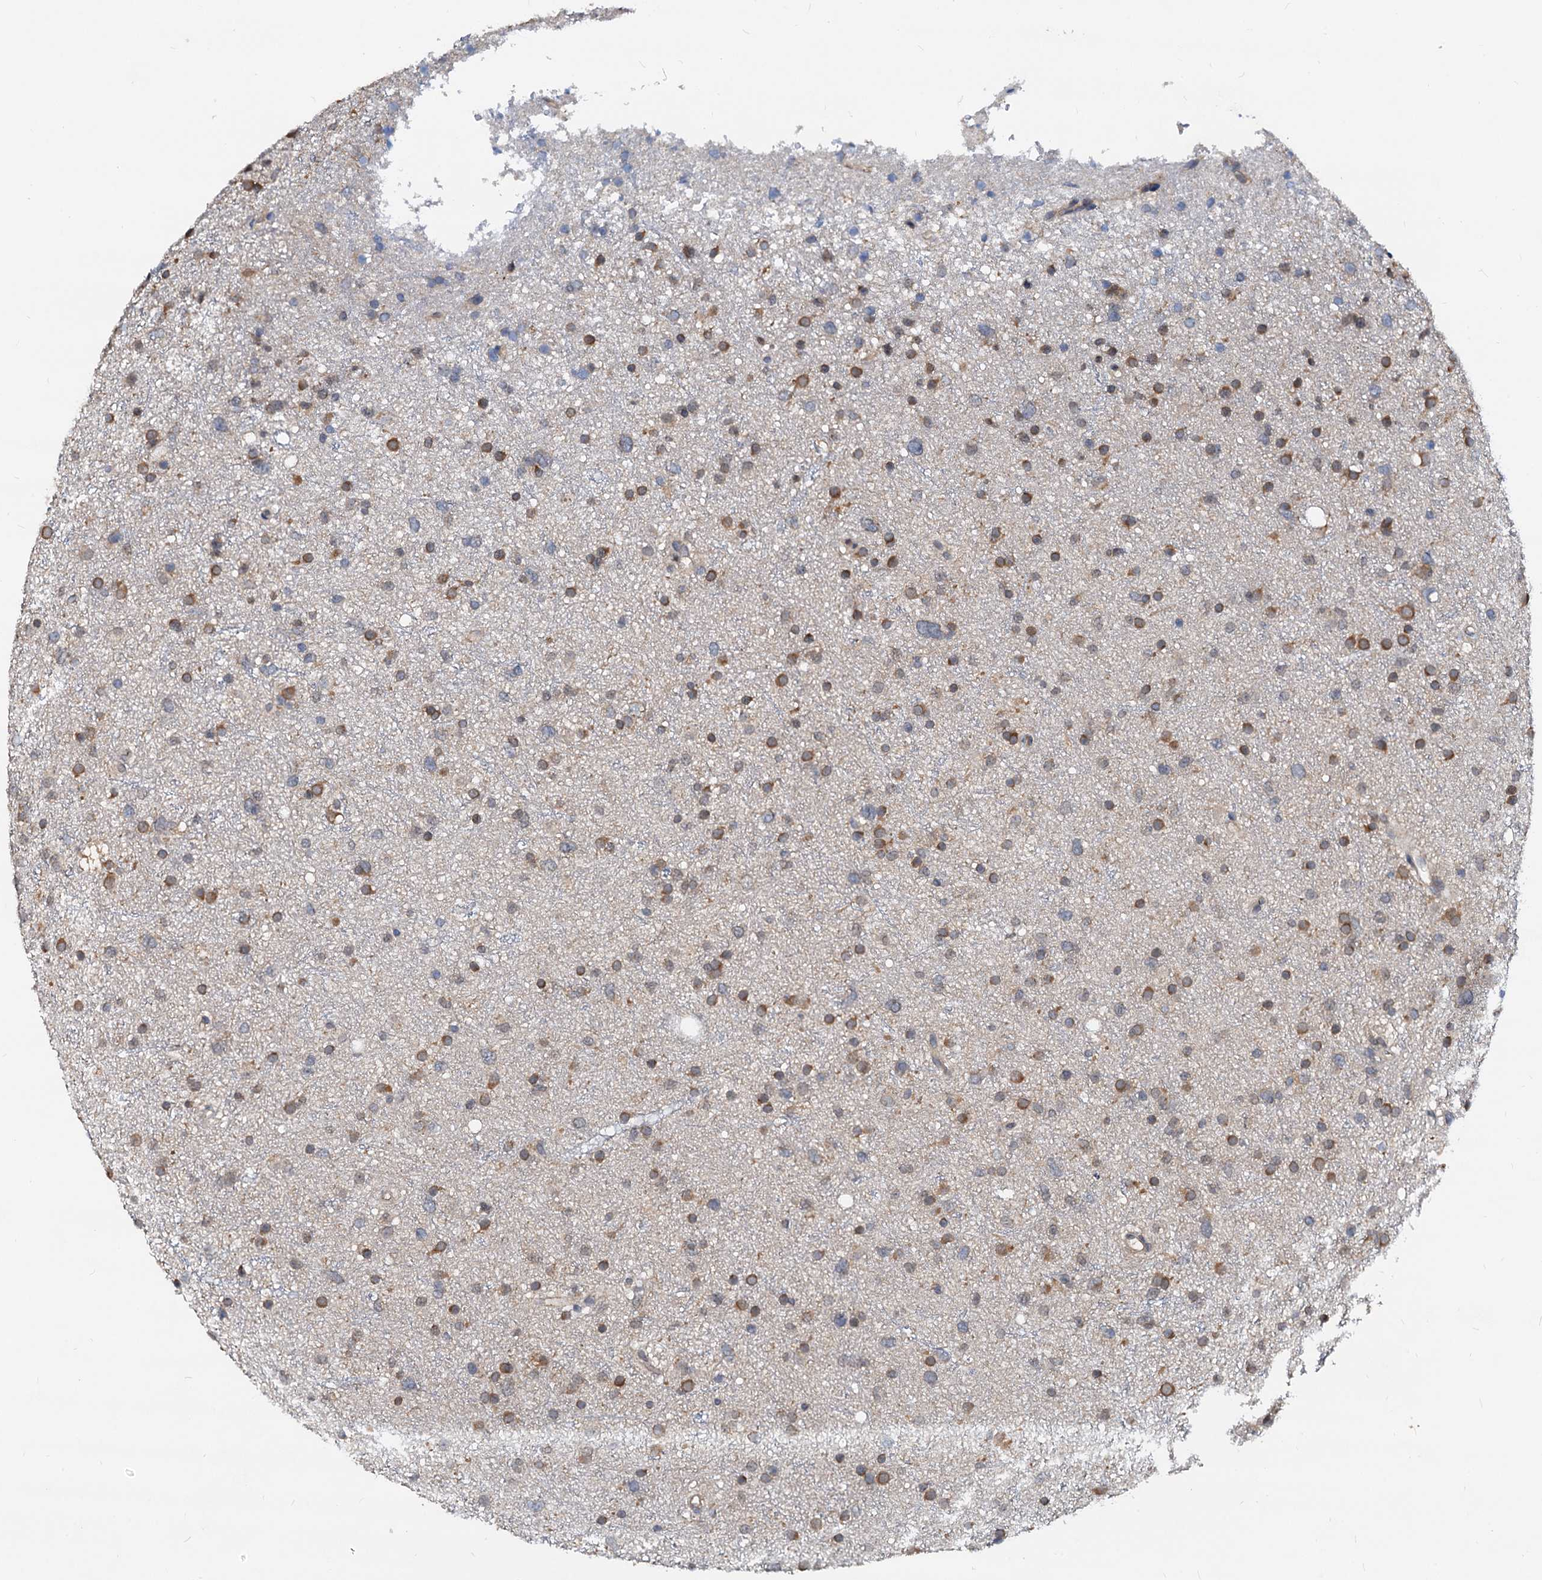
{"staining": {"intensity": "moderate", "quantity": "25%-75%", "location": "cytoplasmic/membranous"}, "tissue": "glioma", "cell_type": "Tumor cells", "image_type": "cancer", "snomed": [{"axis": "morphology", "description": "Glioma, malignant, Low grade"}, {"axis": "topography", "description": "Cerebral cortex"}], "caption": "Tumor cells show medium levels of moderate cytoplasmic/membranous expression in approximately 25%-75% of cells in human malignant glioma (low-grade).", "gene": "PTGES3", "patient": {"sex": "female", "age": 39}}